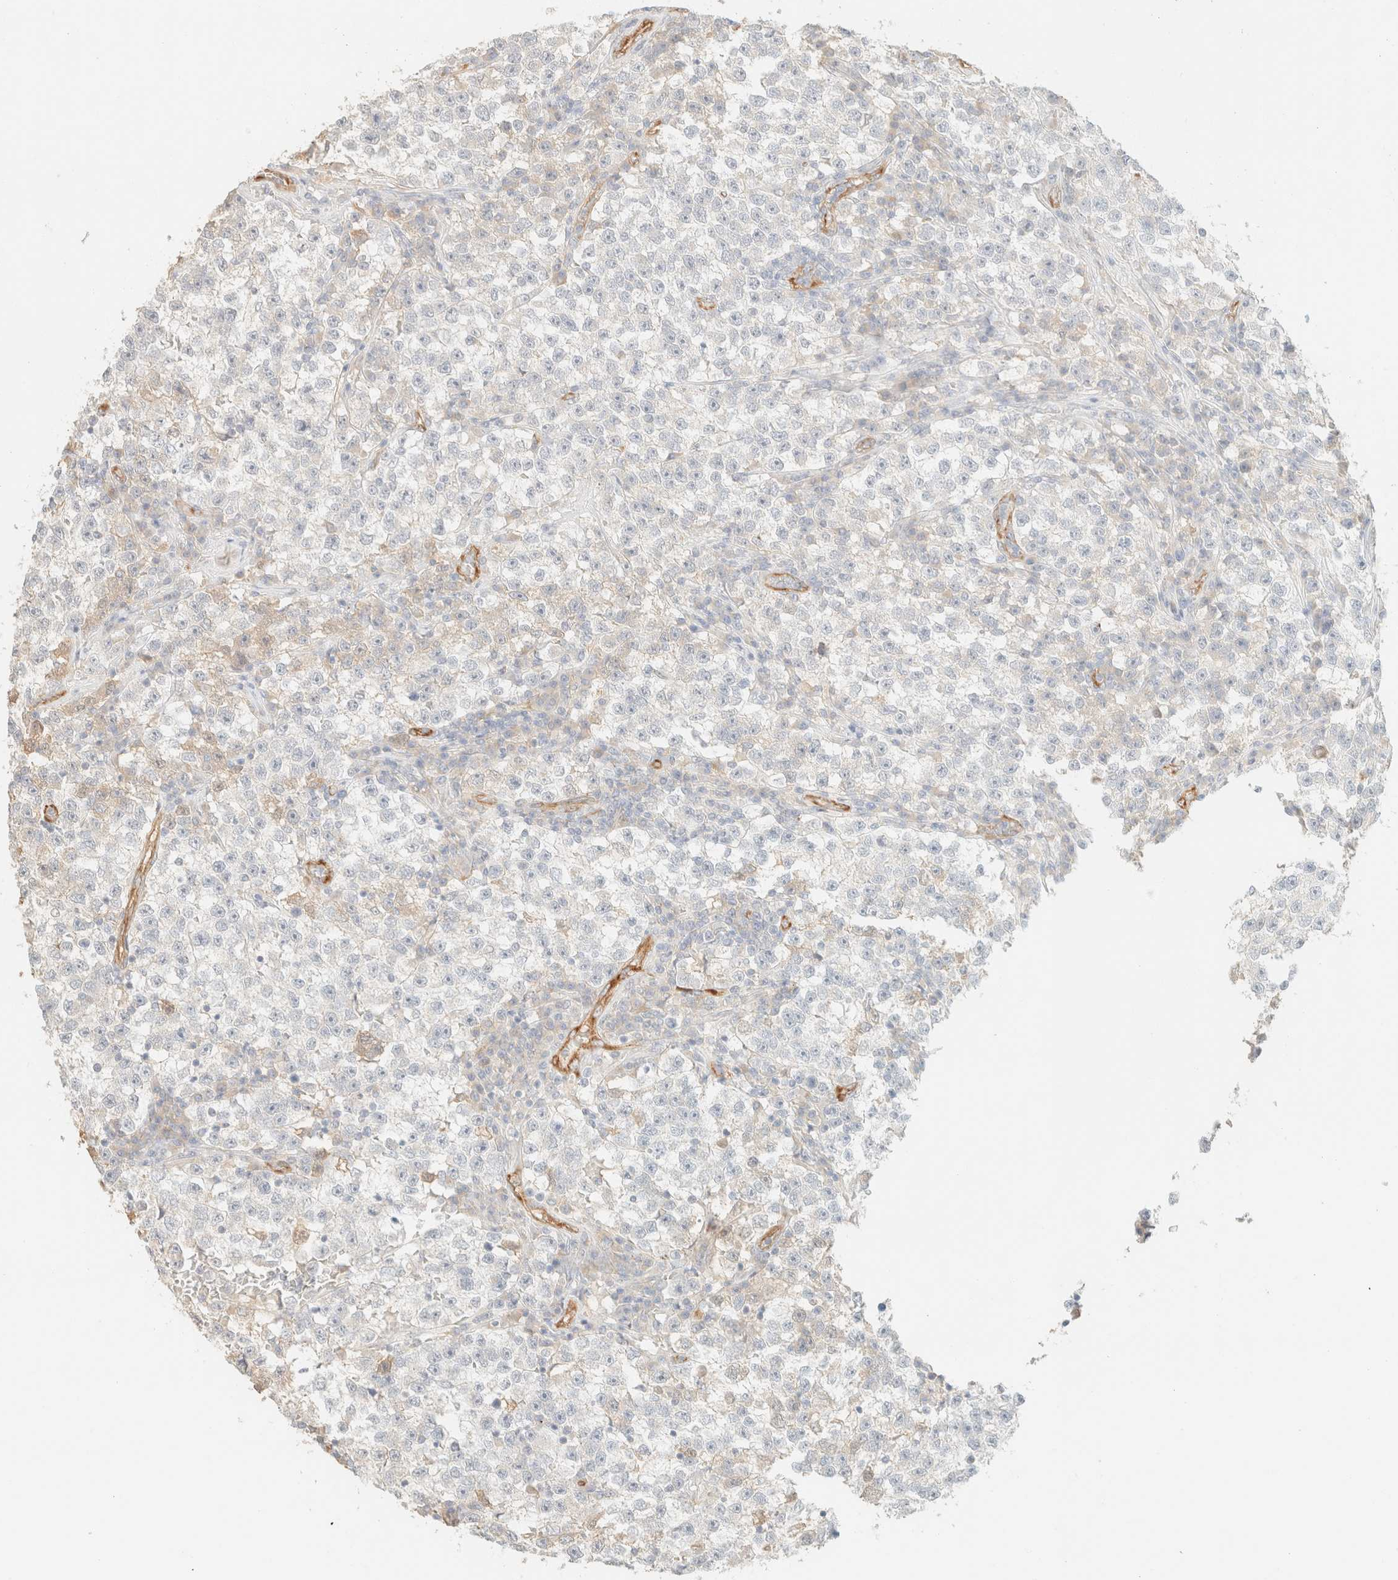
{"staining": {"intensity": "negative", "quantity": "none", "location": "none"}, "tissue": "testis cancer", "cell_type": "Tumor cells", "image_type": "cancer", "snomed": [{"axis": "morphology", "description": "Seminoma, NOS"}, {"axis": "topography", "description": "Testis"}], "caption": "Tumor cells are negative for brown protein staining in testis seminoma.", "gene": "SPARCL1", "patient": {"sex": "male", "age": 22}}